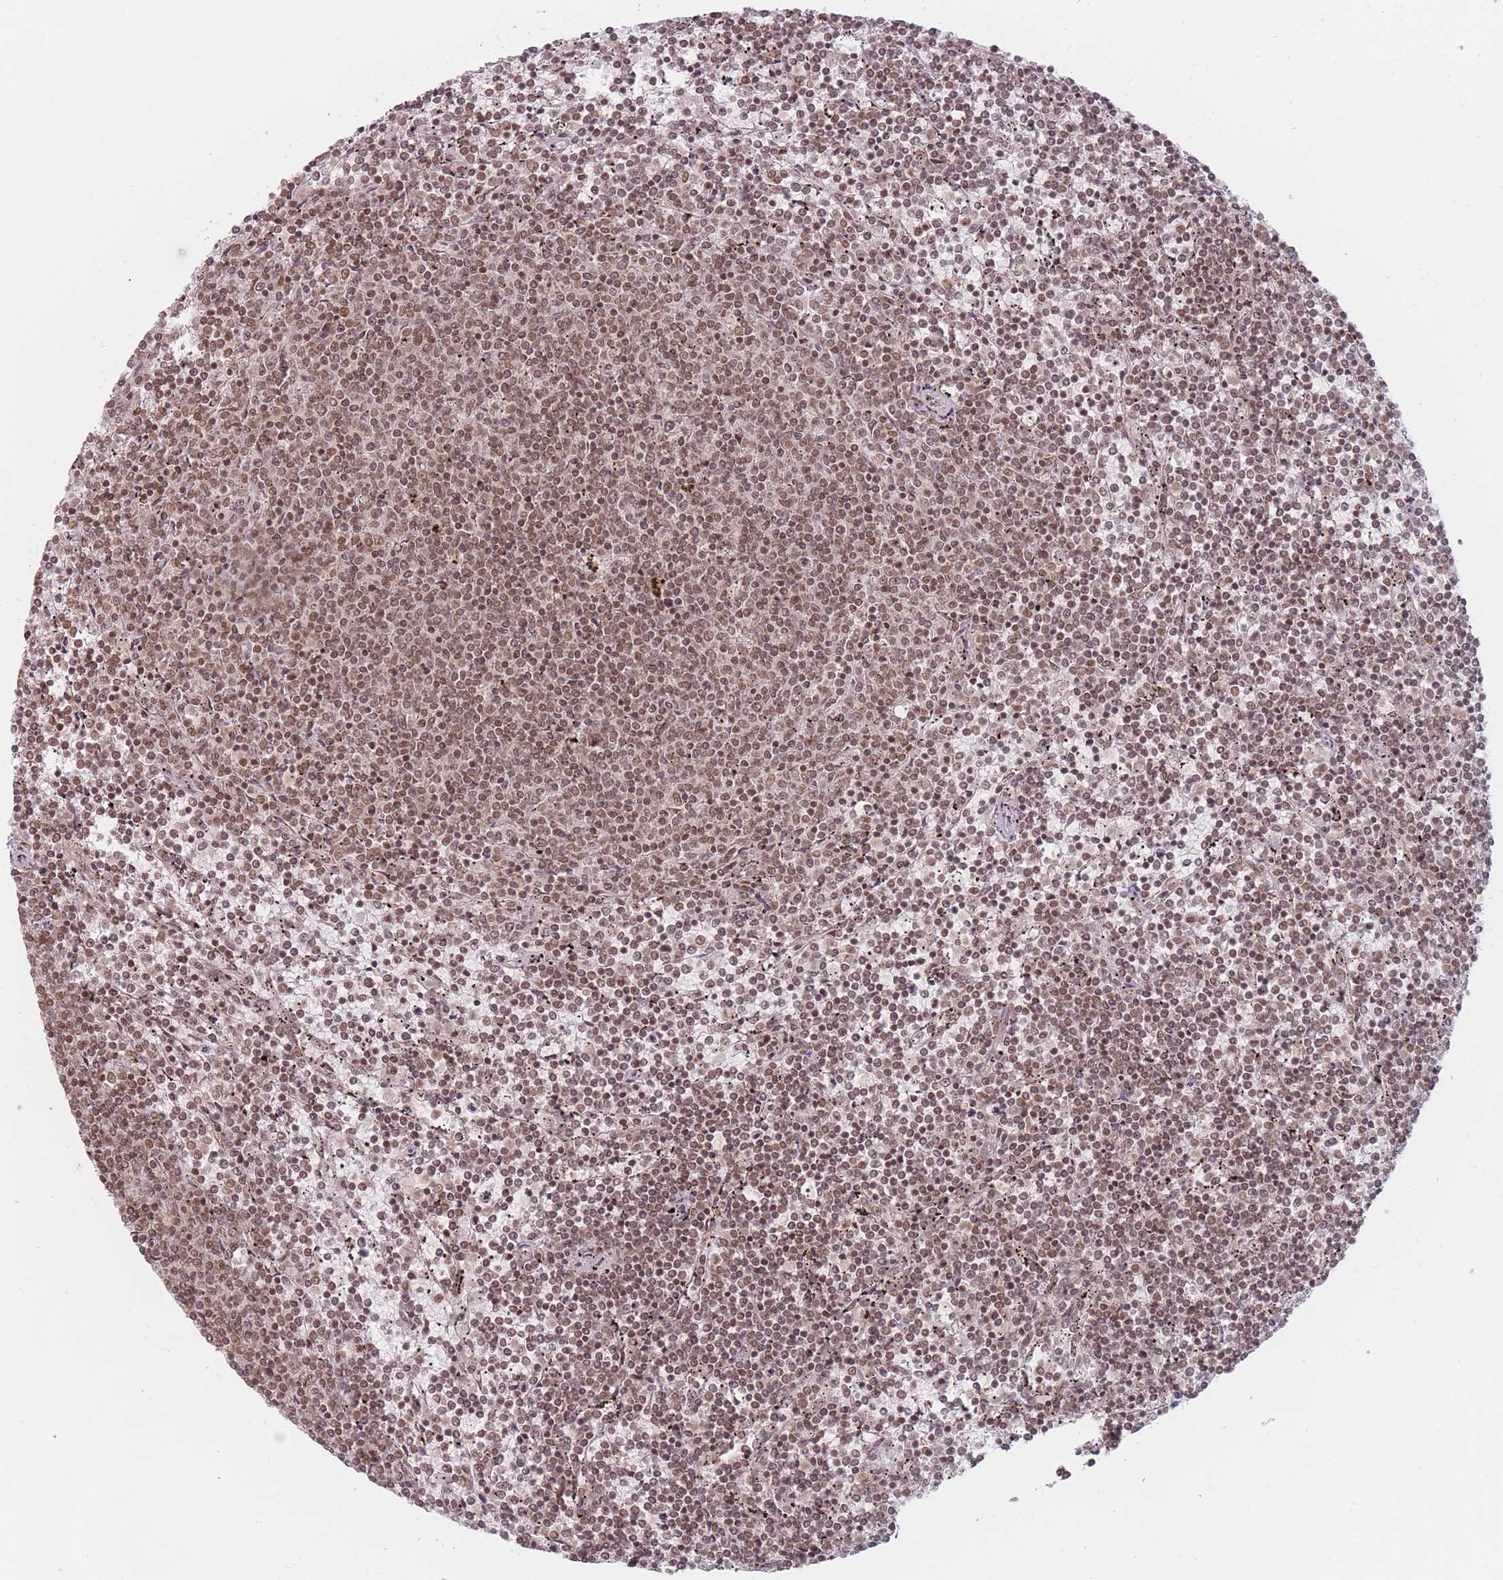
{"staining": {"intensity": "moderate", "quantity": ">75%", "location": "nuclear"}, "tissue": "lymphoma", "cell_type": "Tumor cells", "image_type": "cancer", "snomed": [{"axis": "morphology", "description": "Malignant lymphoma, non-Hodgkin's type, Low grade"}, {"axis": "topography", "description": "Spleen"}], "caption": "Brown immunohistochemical staining in malignant lymphoma, non-Hodgkin's type (low-grade) exhibits moderate nuclear expression in about >75% of tumor cells. (DAB IHC, brown staining for protein, blue staining for nuclei).", "gene": "SPATA45", "patient": {"sex": "female", "age": 50}}